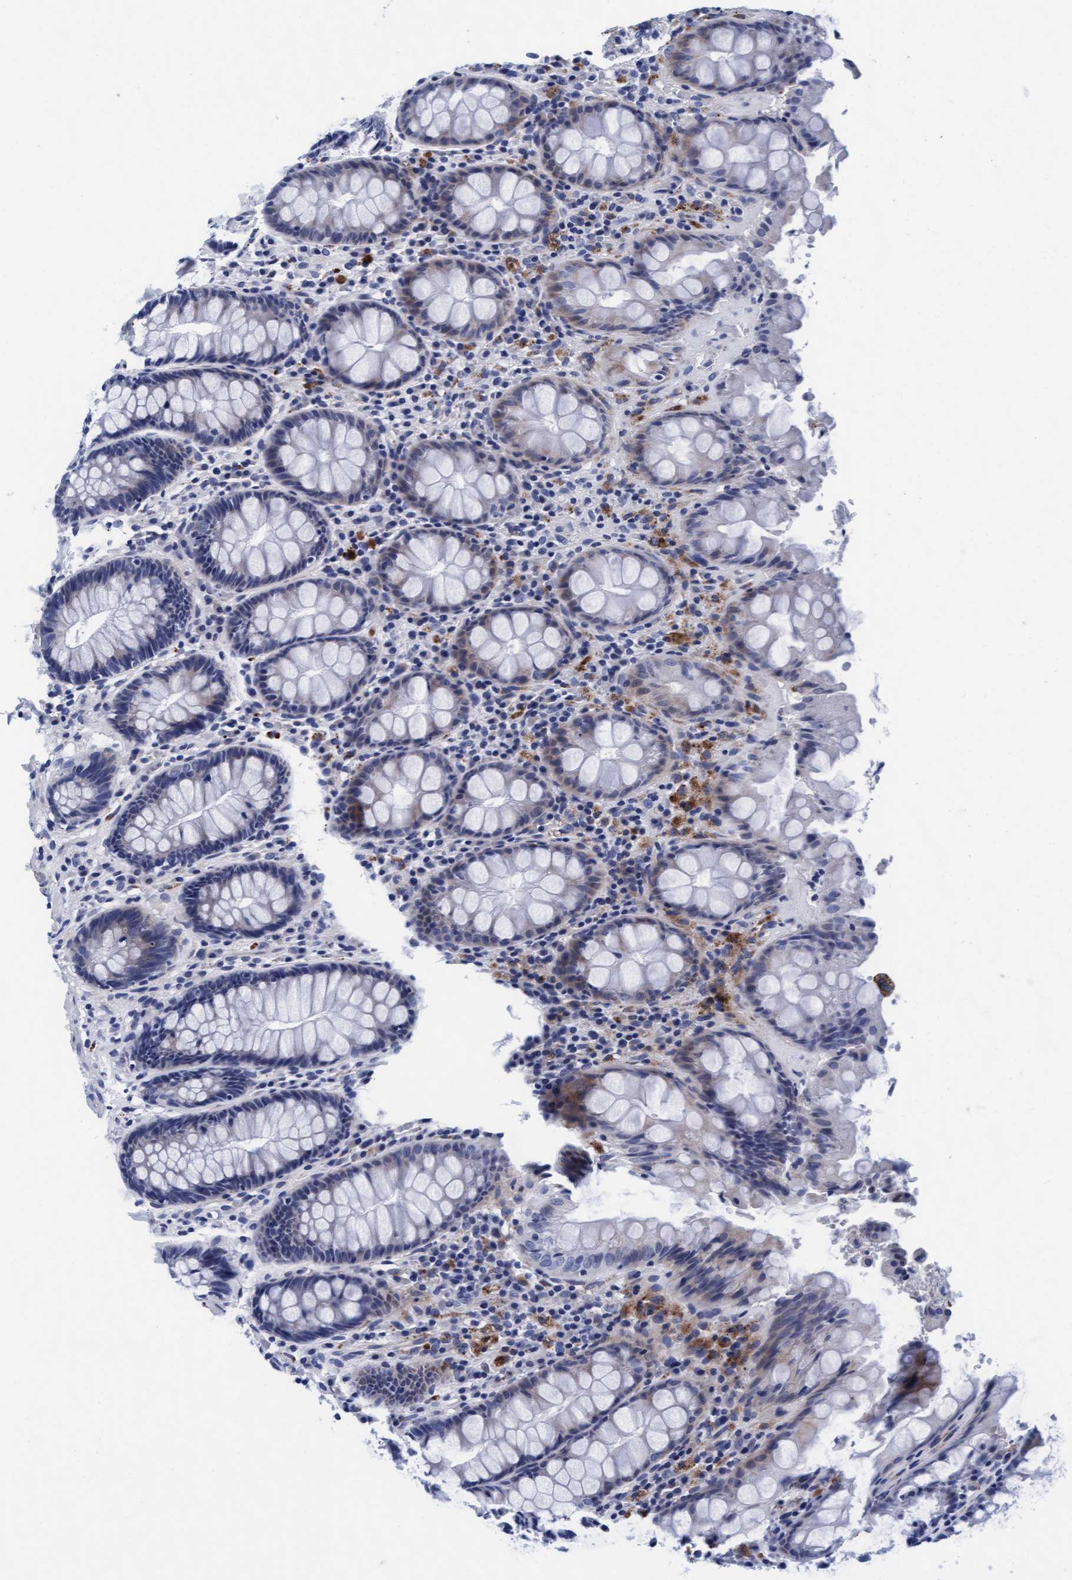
{"staining": {"intensity": "weak", "quantity": "<25%", "location": "cytoplasmic/membranous"}, "tissue": "rectum", "cell_type": "Glandular cells", "image_type": "normal", "snomed": [{"axis": "morphology", "description": "Normal tissue, NOS"}, {"axis": "topography", "description": "Rectum"}], "caption": "This is an IHC histopathology image of unremarkable human rectum. There is no positivity in glandular cells.", "gene": "ARSG", "patient": {"sex": "male", "age": 64}}